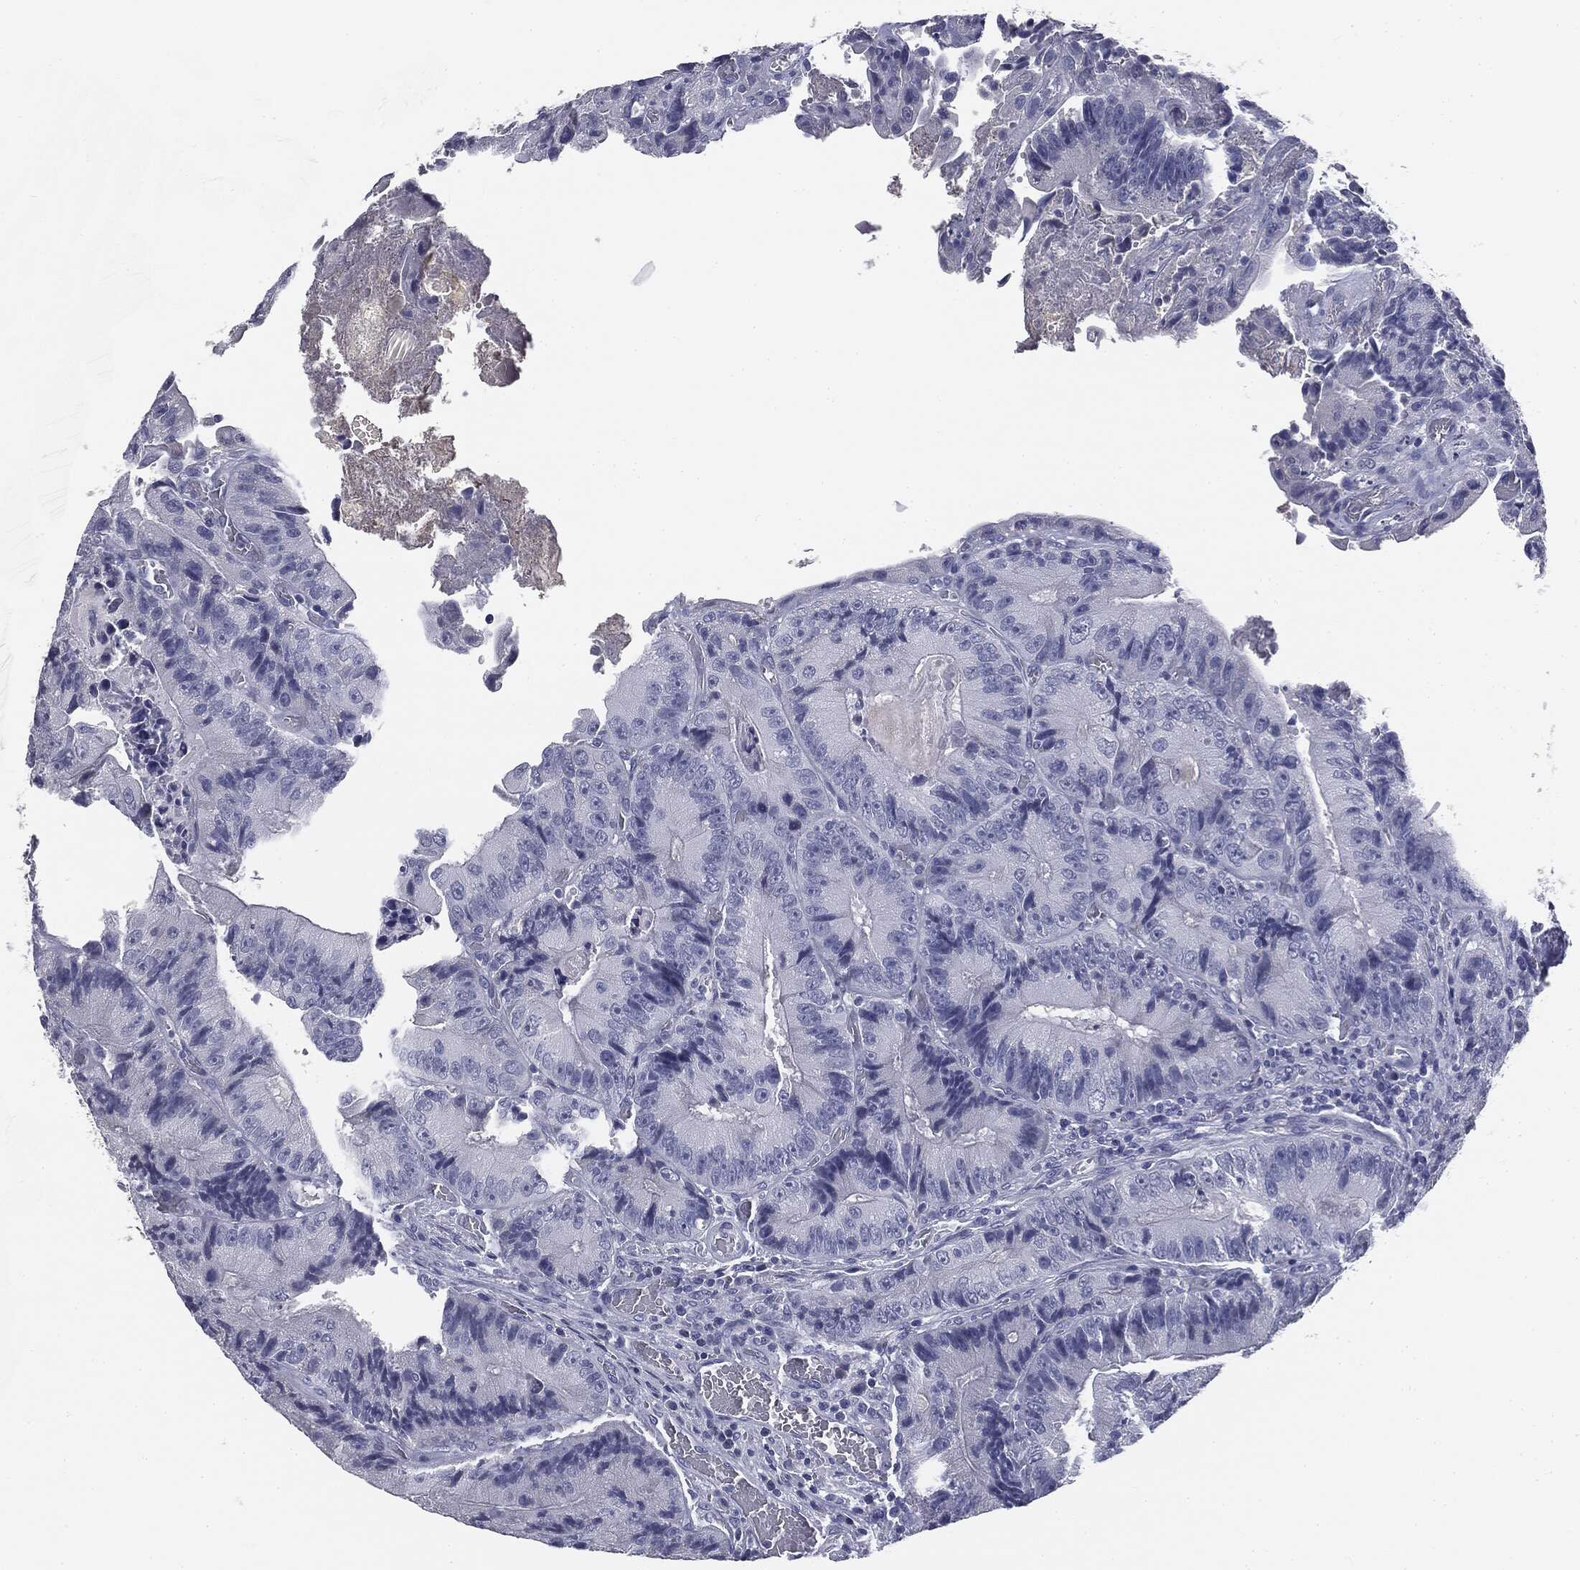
{"staining": {"intensity": "negative", "quantity": "none", "location": "none"}, "tissue": "colorectal cancer", "cell_type": "Tumor cells", "image_type": "cancer", "snomed": [{"axis": "morphology", "description": "Adenocarcinoma, NOS"}, {"axis": "topography", "description": "Colon"}], "caption": "An IHC micrograph of colorectal adenocarcinoma is shown. There is no staining in tumor cells of colorectal adenocarcinoma.", "gene": "AFP", "patient": {"sex": "female", "age": 86}}